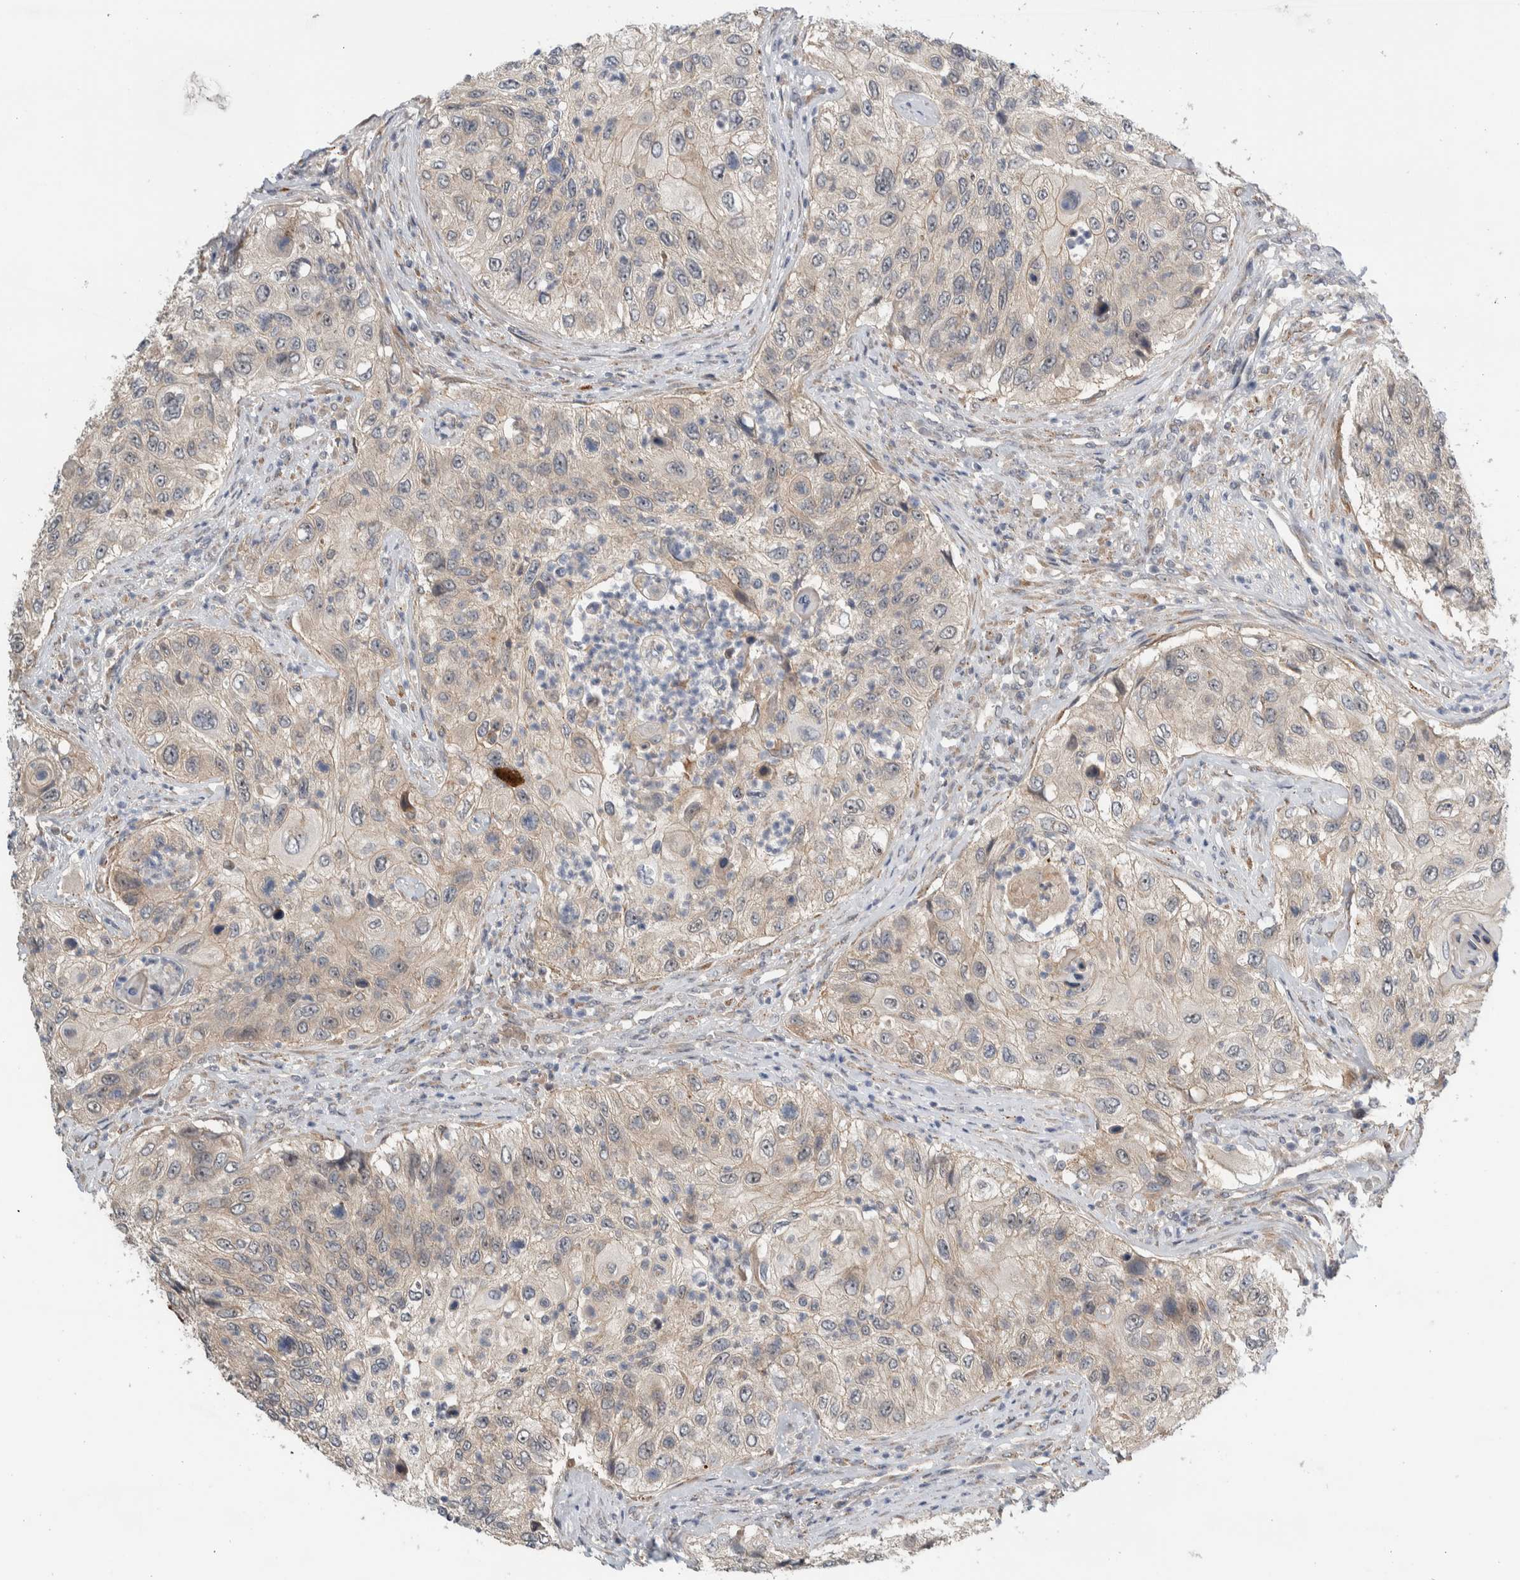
{"staining": {"intensity": "weak", "quantity": ">75%", "location": "cytoplasmic/membranous"}, "tissue": "urothelial cancer", "cell_type": "Tumor cells", "image_type": "cancer", "snomed": [{"axis": "morphology", "description": "Urothelial carcinoma, High grade"}, {"axis": "topography", "description": "Urinary bladder"}], "caption": "A low amount of weak cytoplasmic/membranous expression is appreciated in approximately >75% of tumor cells in high-grade urothelial carcinoma tissue. (Stains: DAB in brown, nuclei in blue, Microscopy: brightfield microscopy at high magnification).", "gene": "MPRIP", "patient": {"sex": "female", "age": 60}}